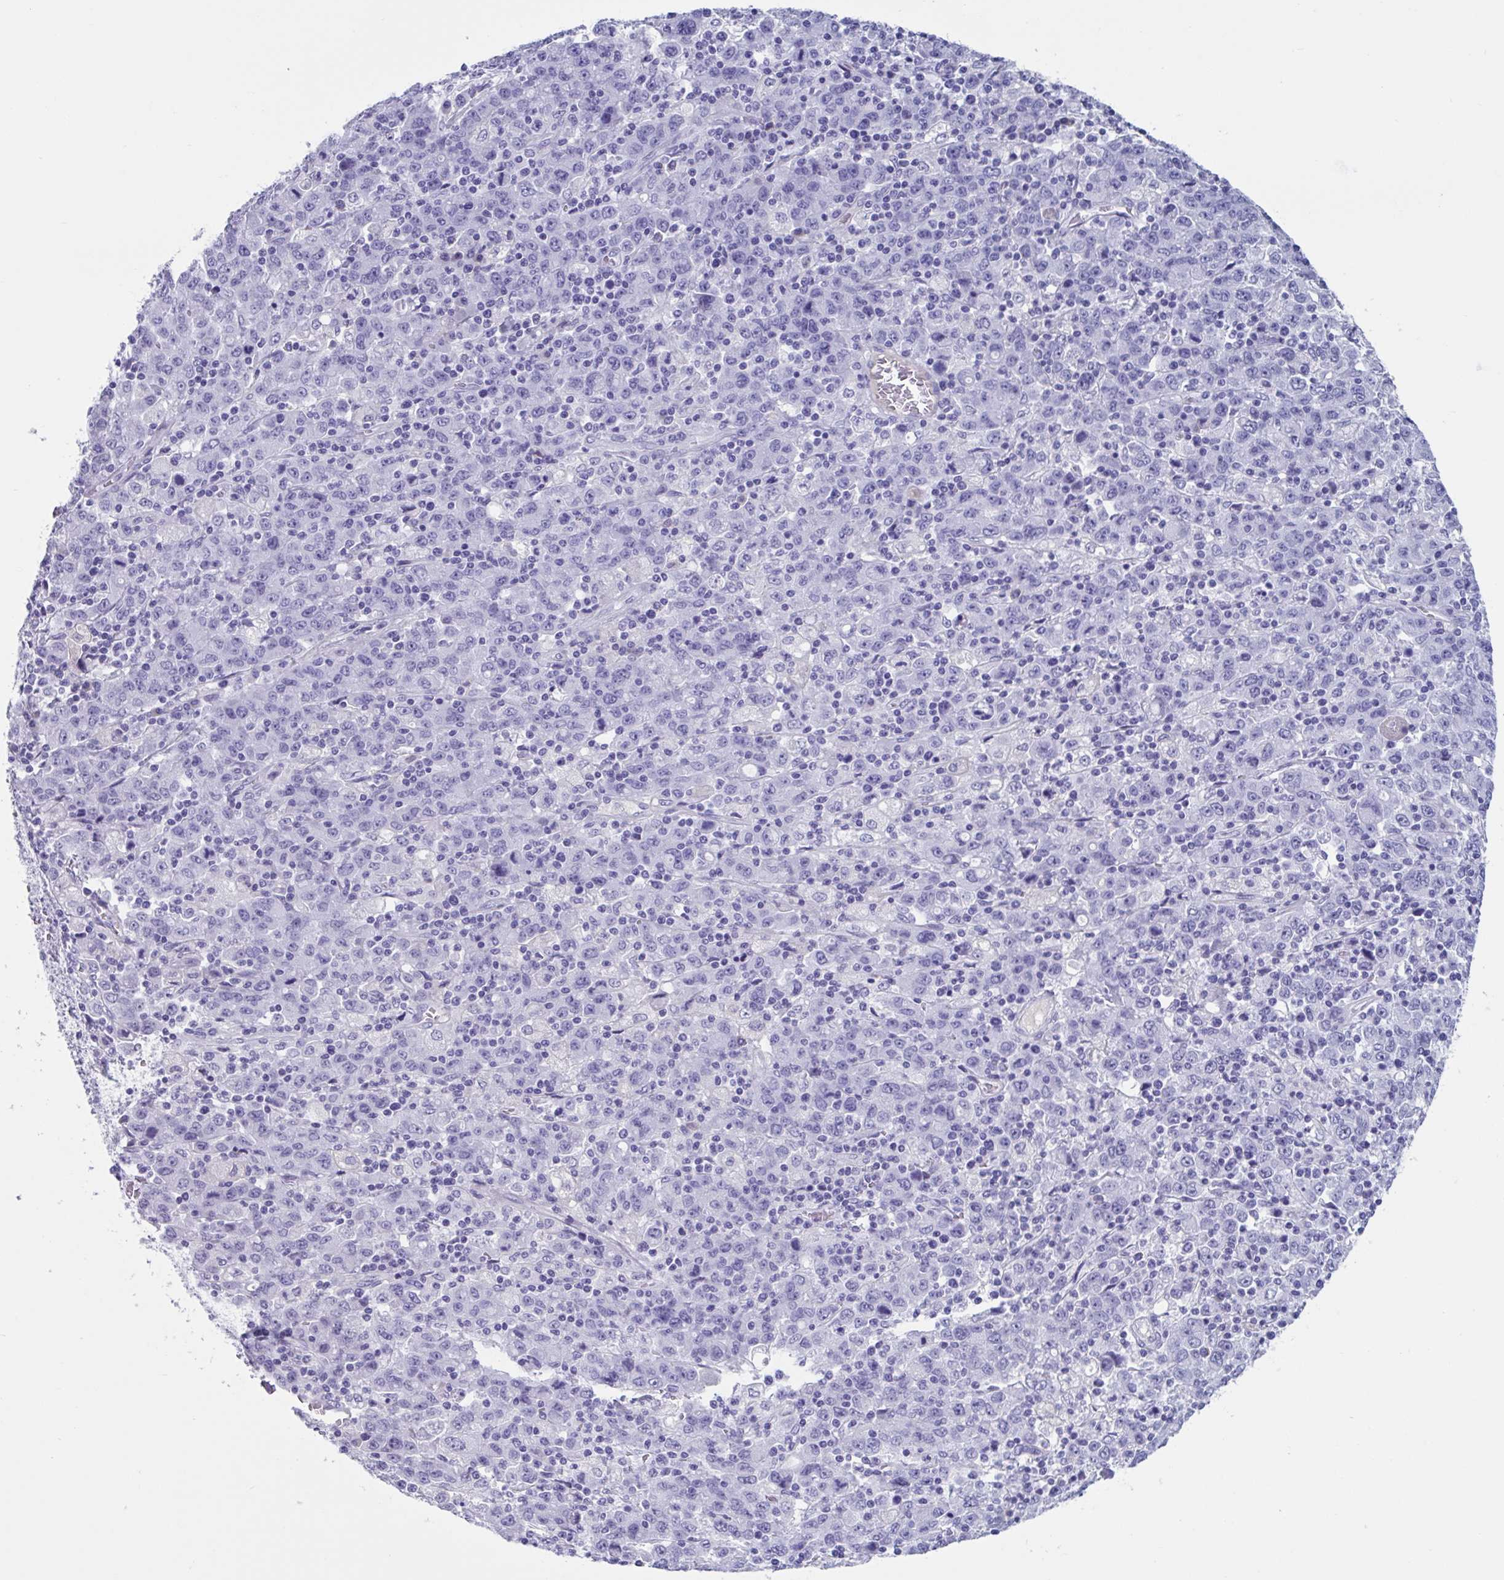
{"staining": {"intensity": "negative", "quantity": "none", "location": "none"}, "tissue": "stomach cancer", "cell_type": "Tumor cells", "image_type": "cancer", "snomed": [{"axis": "morphology", "description": "Adenocarcinoma, NOS"}, {"axis": "topography", "description": "Stomach, upper"}], "caption": "A high-resolution micrograph shows IHC staining of adenocarcinoma (stomach), which shows no significant positivity in tumor cells.", "gene": "USP35", "patient": {"sex": "male", "age": 69}}